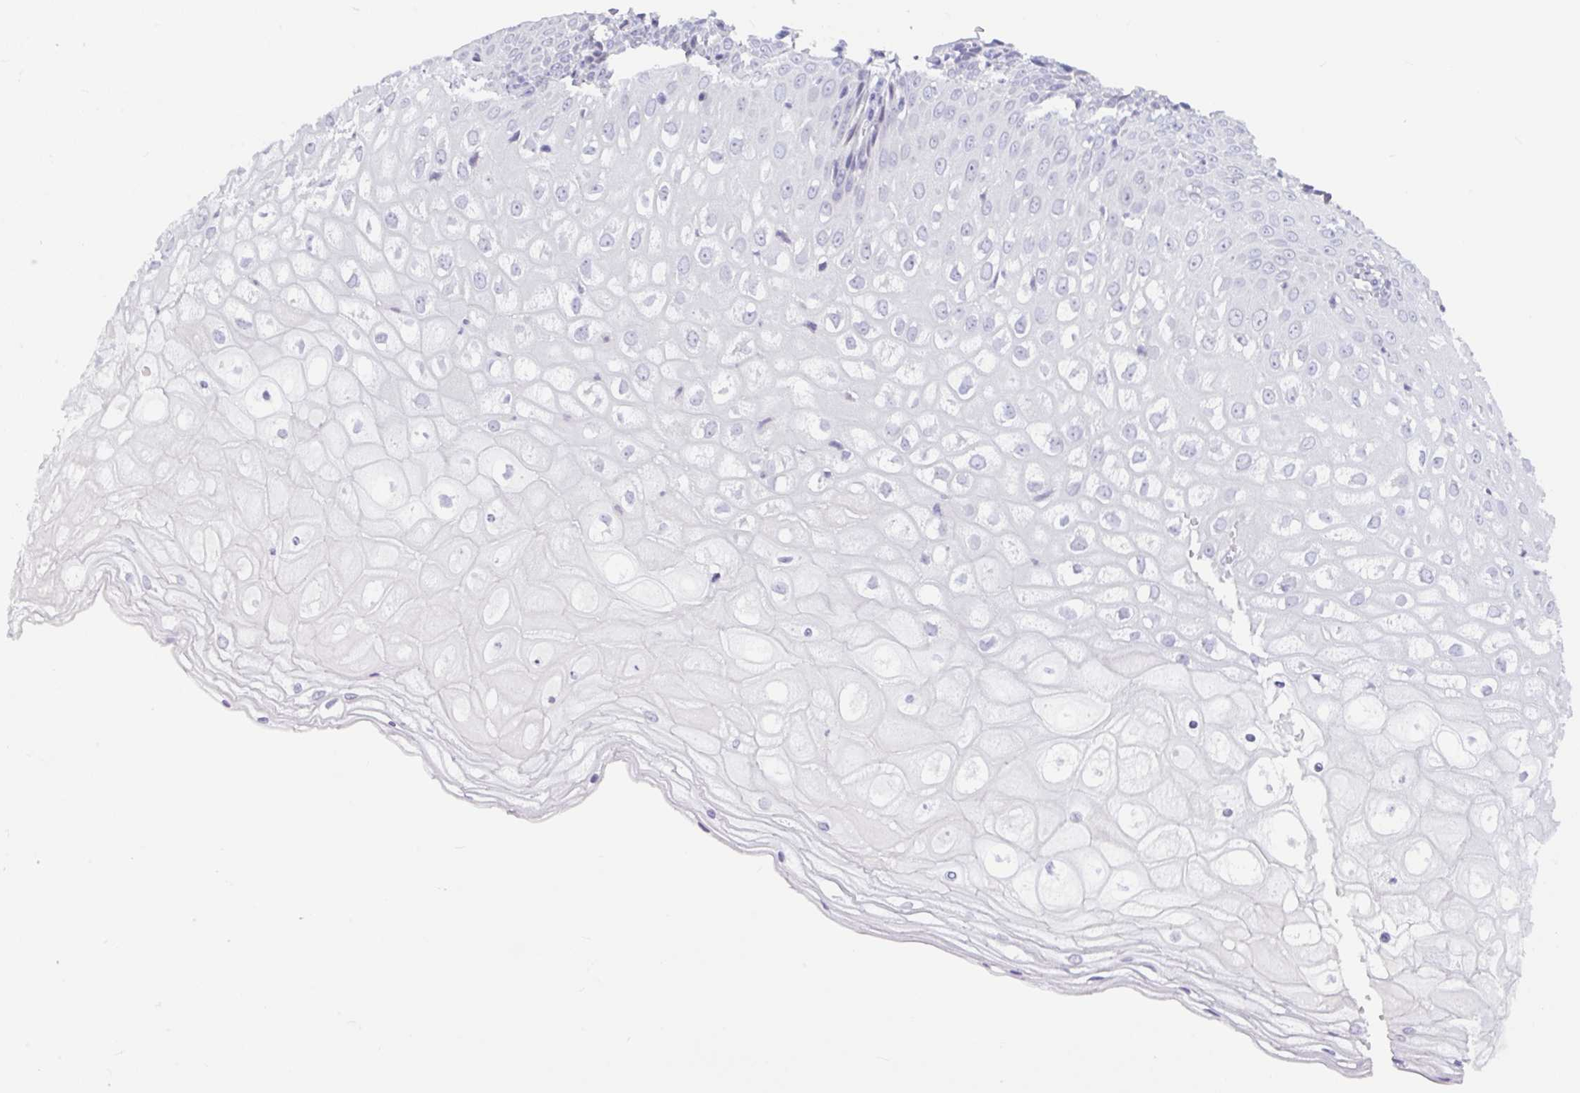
{"staining": {"intensity": "negative", "quantity": "none", "location": "none"}, "tissue": "cervix", "cell_type": "Glandular cells", "image_type": "normal", "snomed": [{"axis": "morphology", "description": "Normal tissue, NOS"}, {"axis": "topography", "description": "Cervix"}], "caption": "An IHC image of normal cervix is shown. There is no staining in glandular cells of cervix. Nuclei are stained in blue.", "gene": "CTSE", "patient": {"sex": "female", "age": 36}}